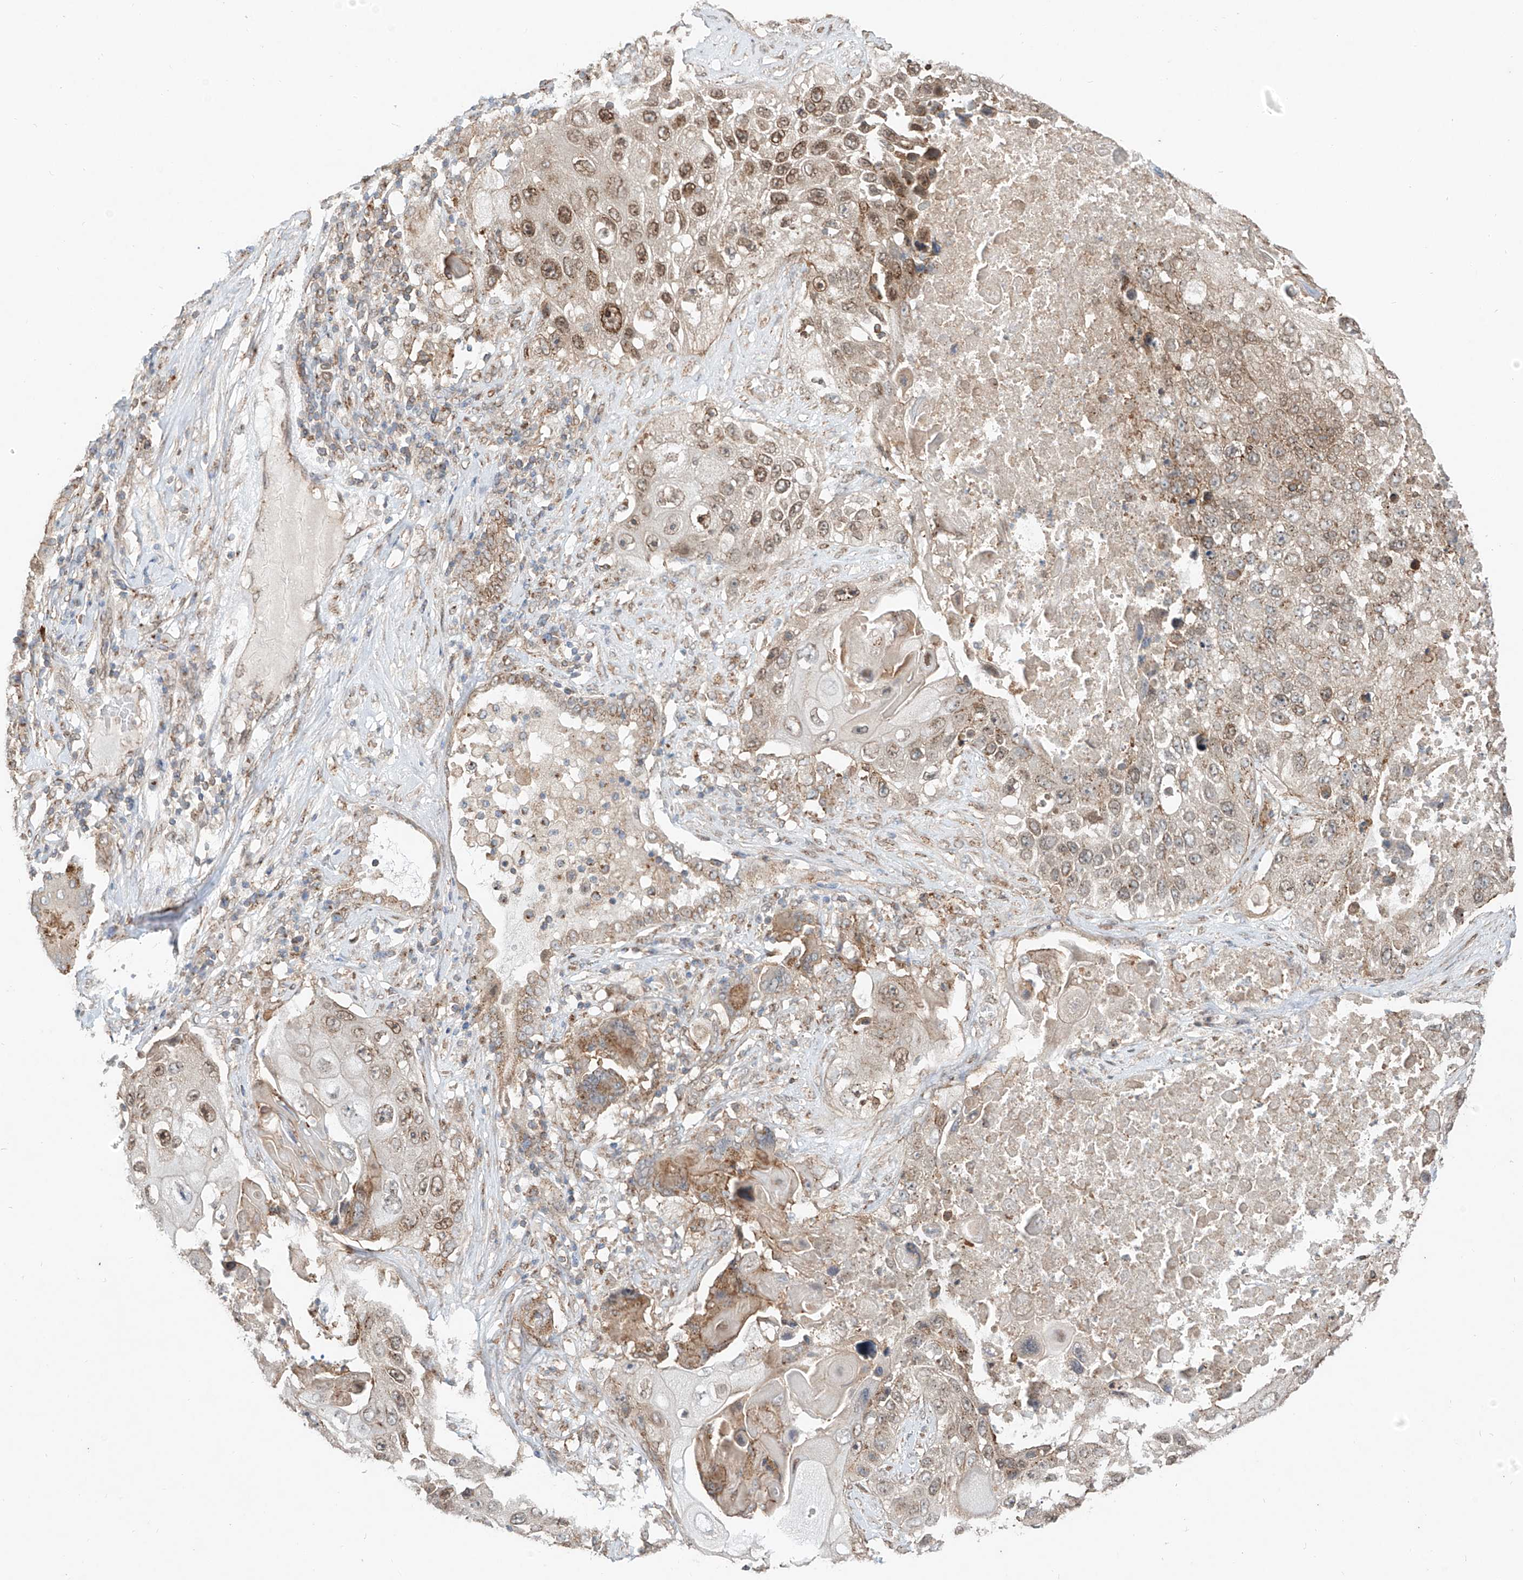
{"staining": {"intensity": "weak", "quantity": ">75%", "location": "cytoplasmic/membranous,nuclear"}, "tissue": "lung cancer", "cell_type": "Tumor cells", "image_type": "cancer", "snomed": [{"axis": "morphology", "description": "Squamous cell carcinoma, NOS"}, {"axis": "topography", "description": "Lung"}], "caption": "Protein staining of lung squamous cell carcinoma tissue exhibits weak cytoplasmic/membranous and nuclear positivity in approximately >75% of tumor cells.", "gene": "CUX1", "patient": {"sex": "male", "age": 61}}